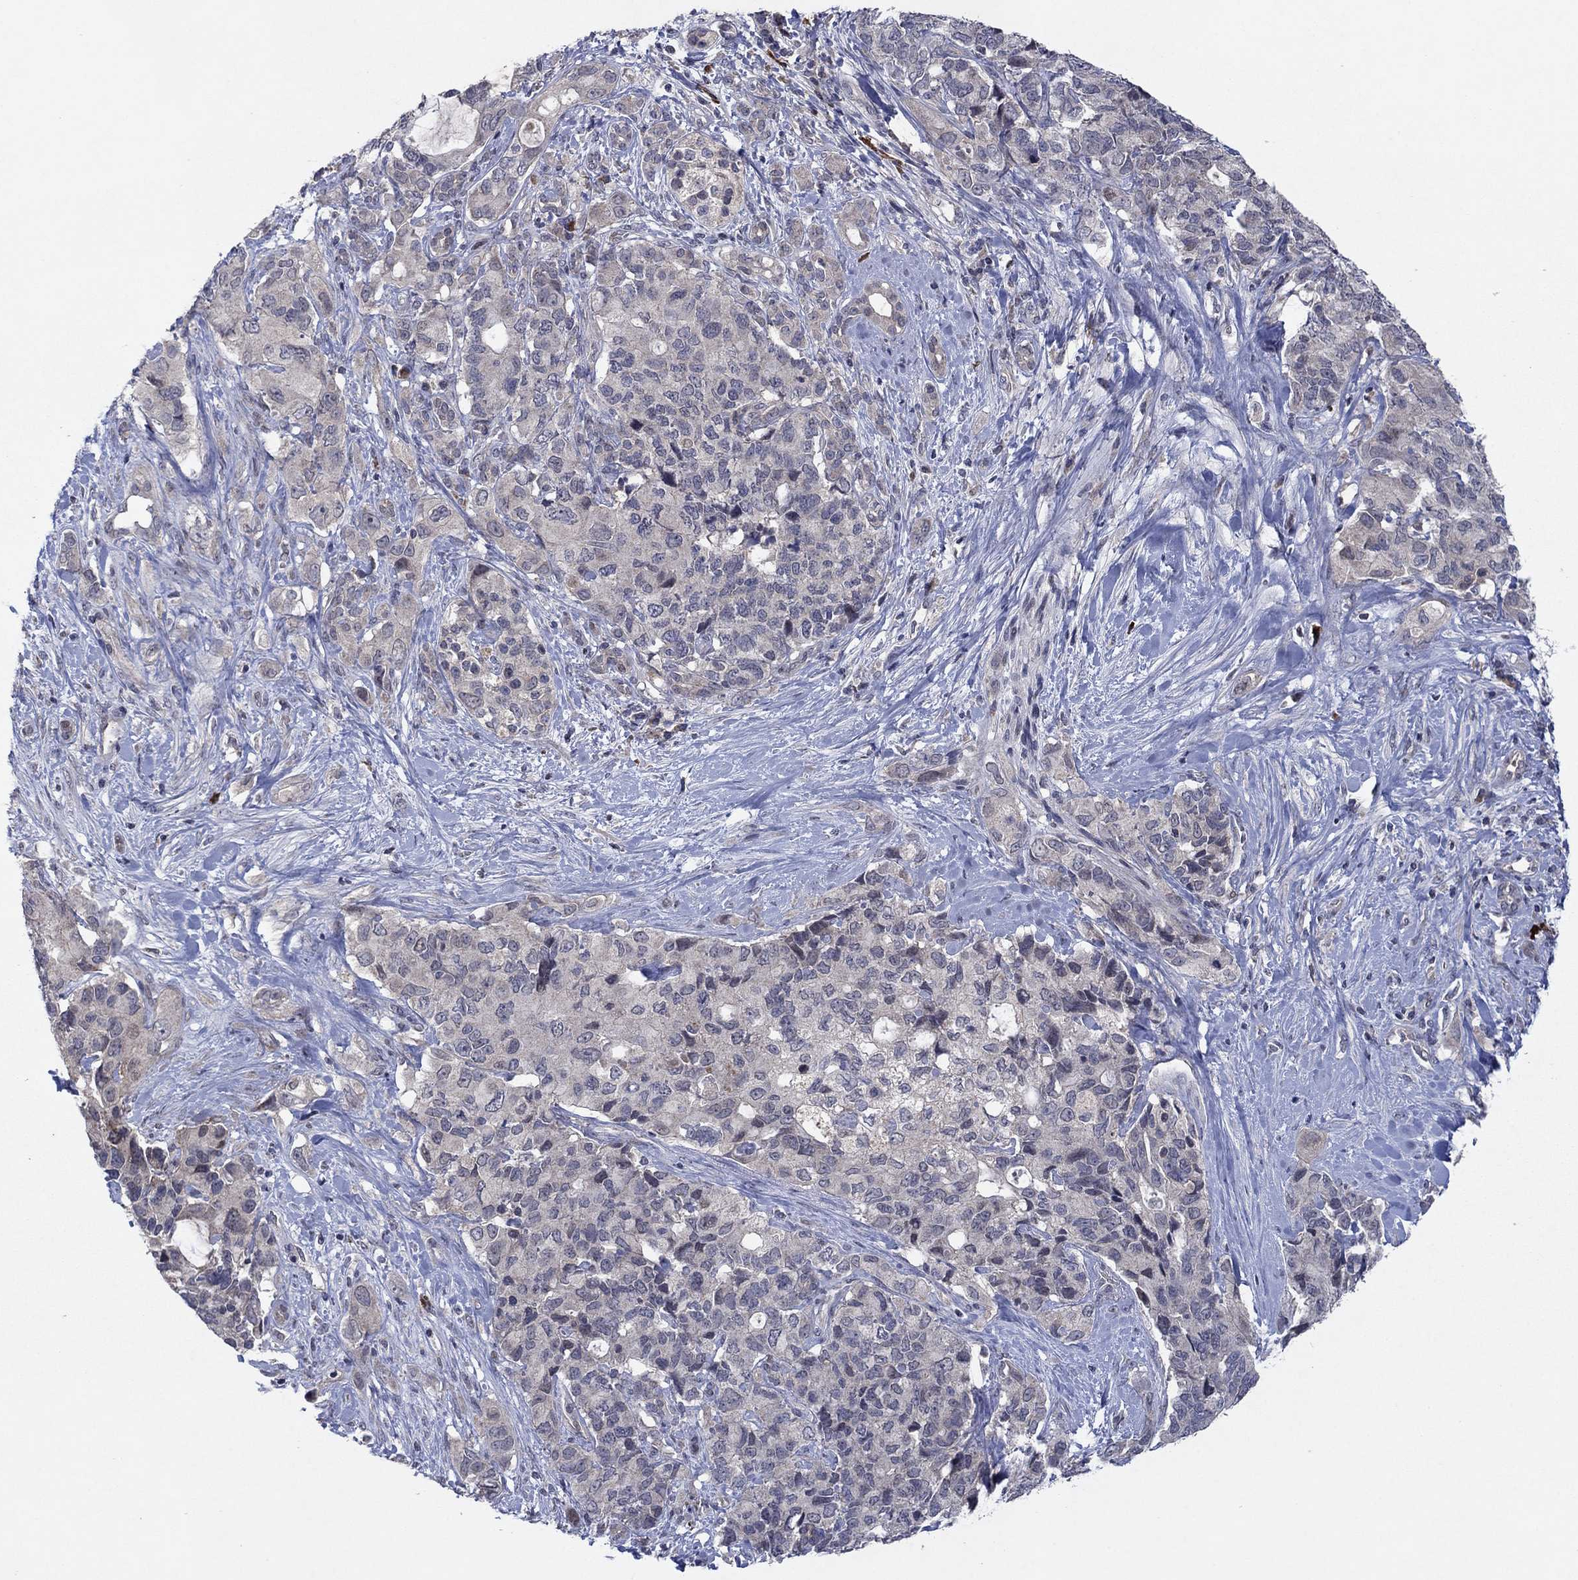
{"staining": {"intensity": "negative", "quantity": "none", "location": "none"}, "tissue": "pancreatic cancer", "cell_type": "Tumor cells", "image_type": "cancer", "snomed": [{"axis": "morphology", "description": "Adenocarcinoma, NOS"}, {"axis": "topography", "description": "Pancreas"}], "caption": "Immunohistochemistry micrograph of adenocarcinoma (pancreatic) stained for a protein (brown), which shows no positivity in tumor cells. (Brightfield microscopy of DAB IHC at high magnification).", "gene": "IL4", "patient": {"sex": "female", "age": 56}}